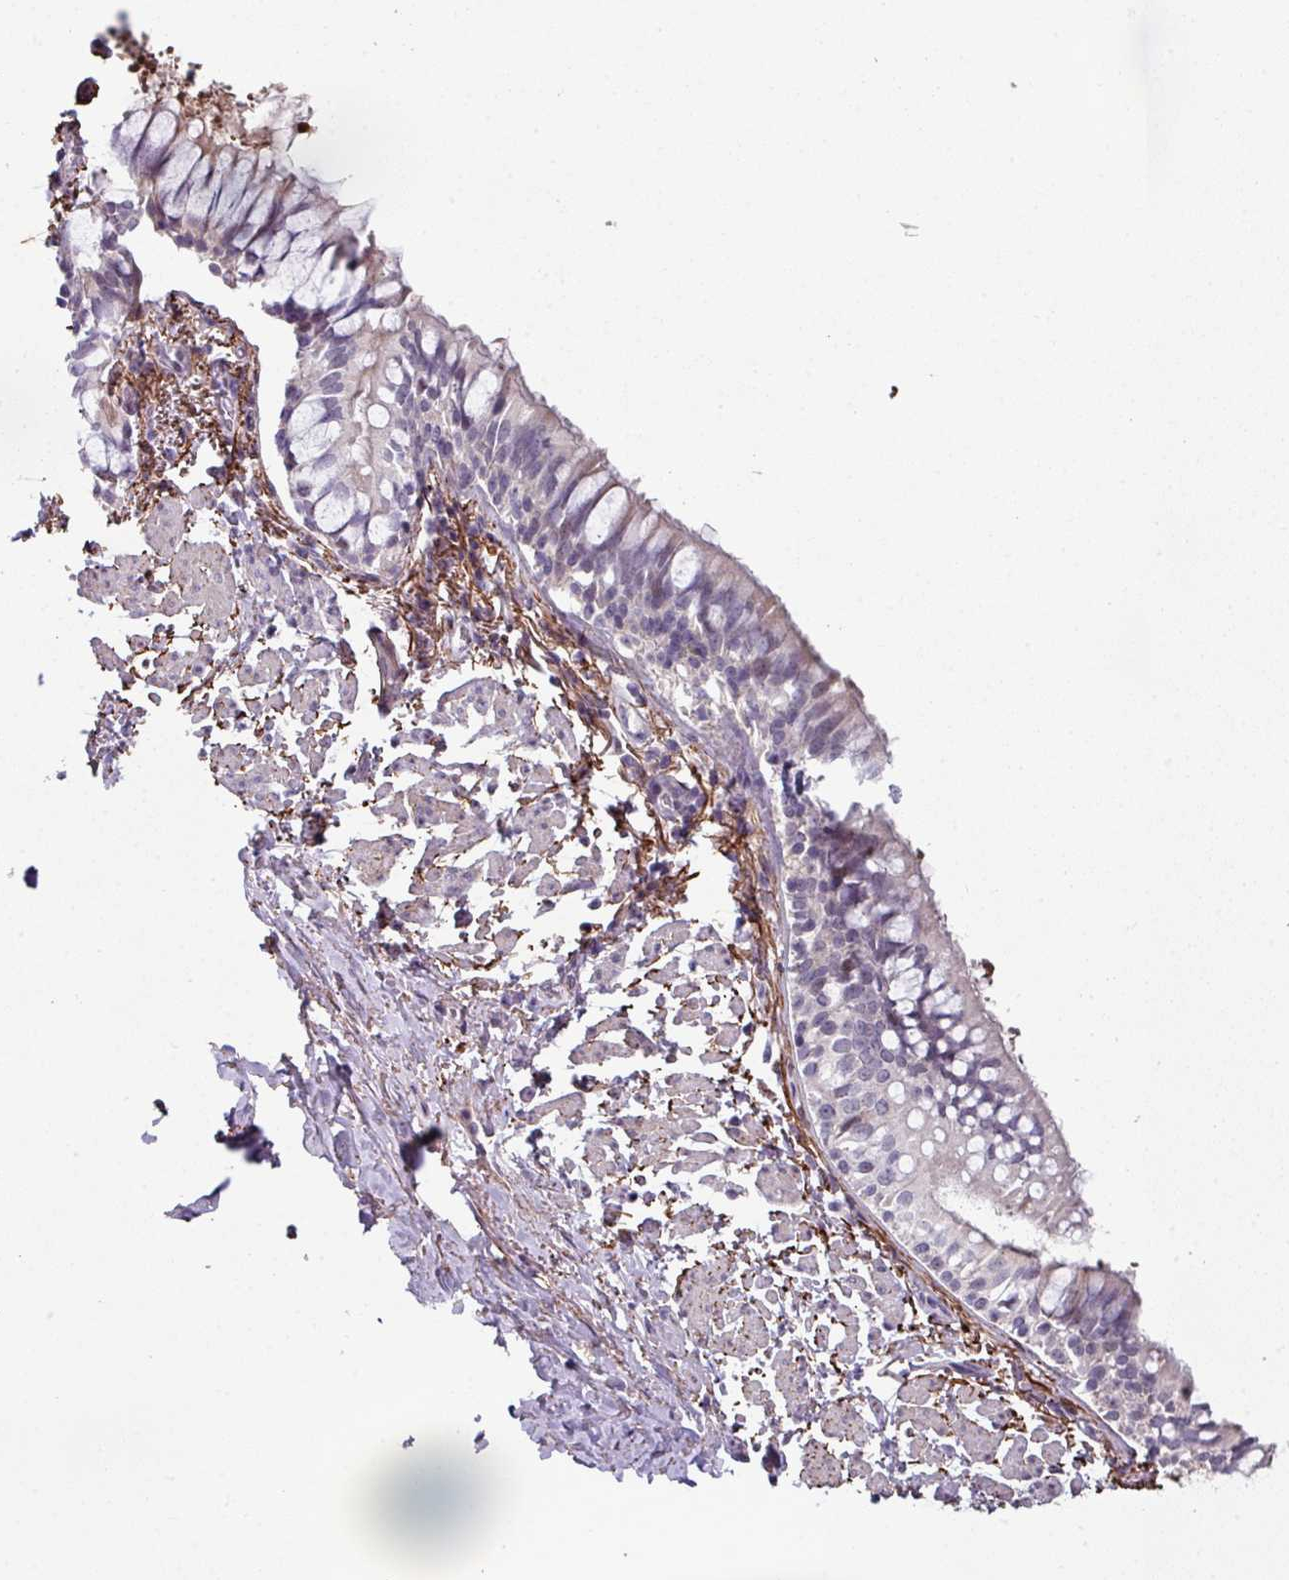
{"staining": {"intensity": "moderate", "quantity": "<25%", "location": "cytoplasmic/membranous"}, "tissue": "bronchus", "cell_type": "Respiratory epithelial cells", "image_type": "normal", "snomed": [{"axis": "morphology", "description": "Normal tissue, NOS"}, {"axis": "topography", "description": "Bronchus"}], "caption": "Respiratory epithelial cells reveal low levels of moderate cytoplasmic/membranous expression in approximately <25% of cells in unremarkable bronchus. Ihc stains the protein in brown and the nuclei are stained blue.", "gene": "C2orf16", "patient": {"sex": "male", "age": 70}}